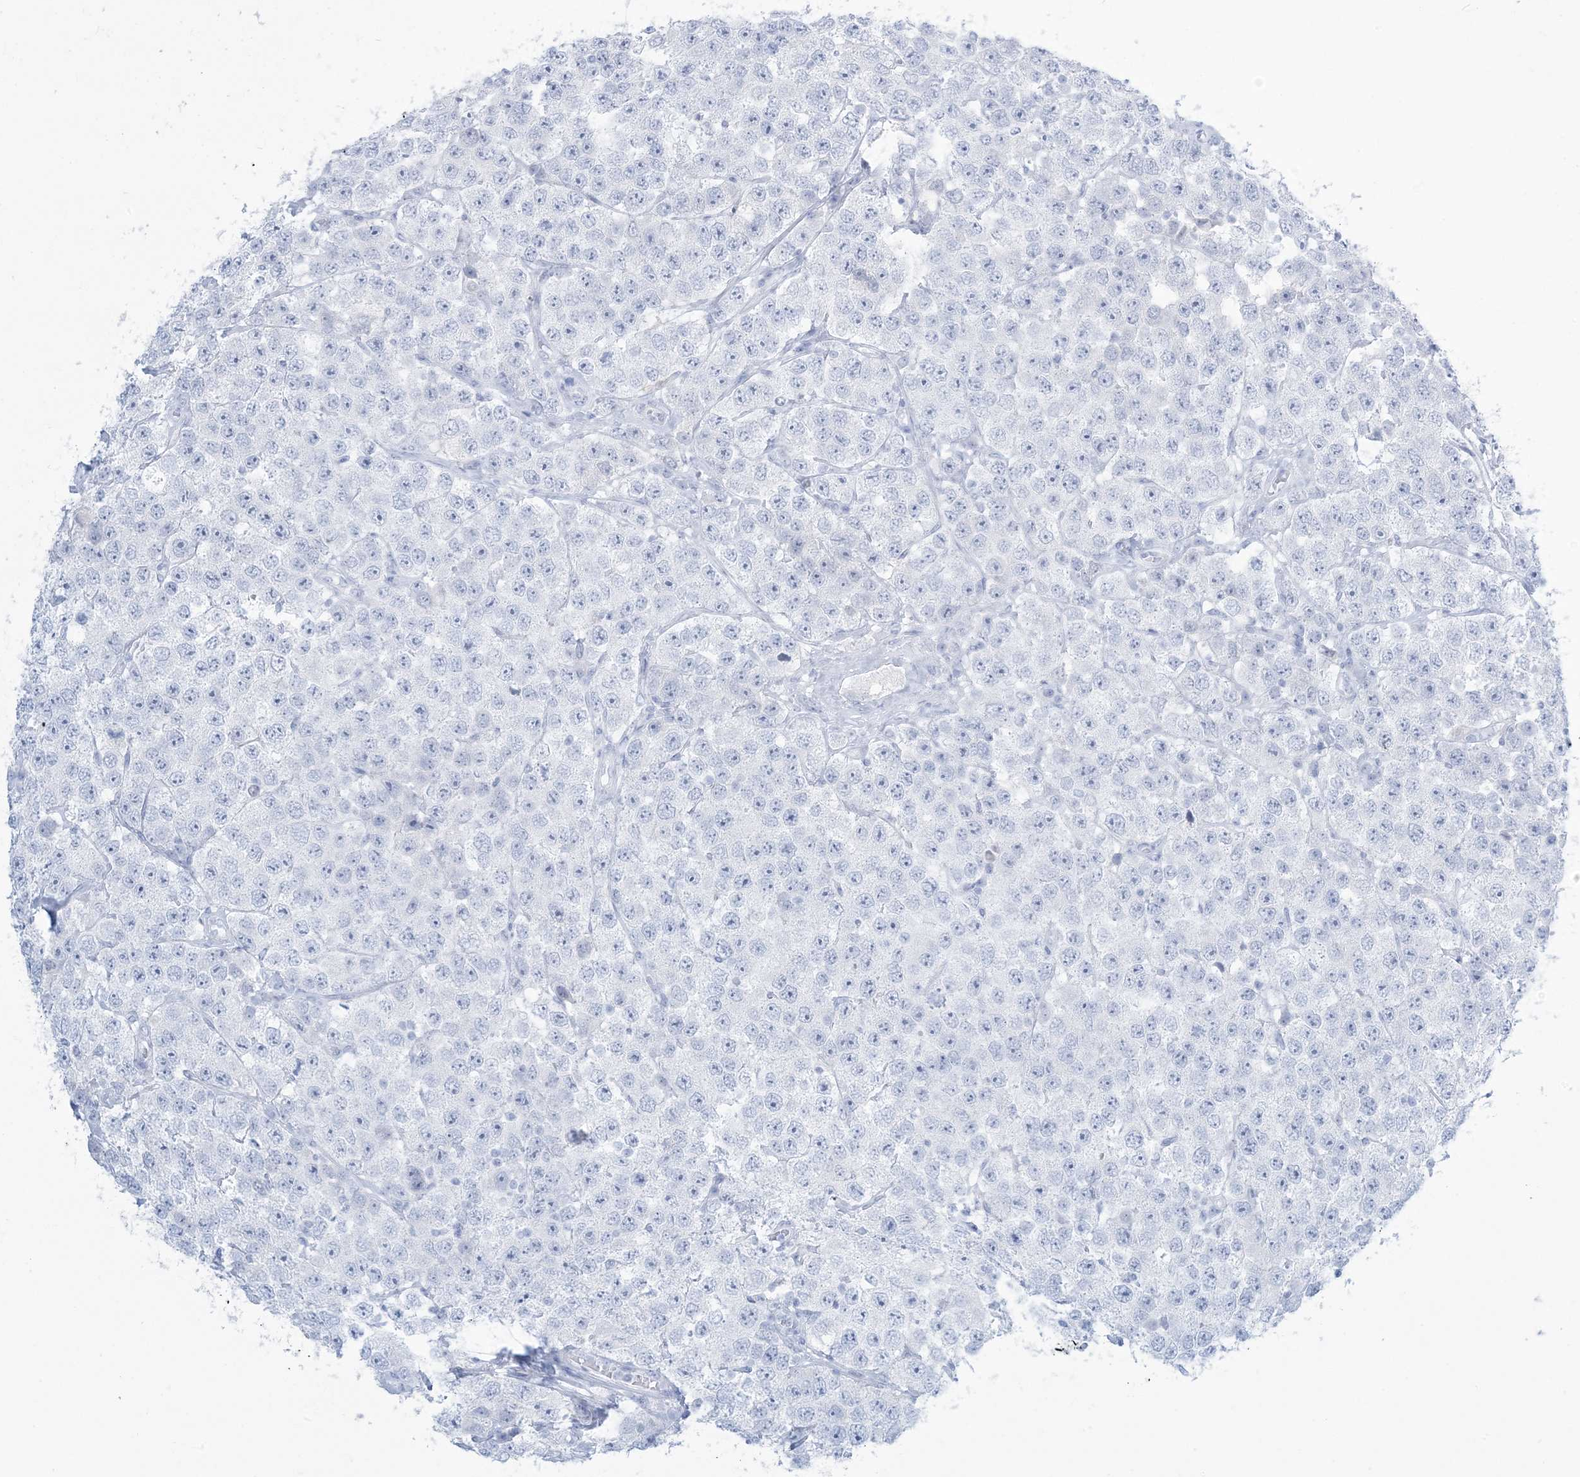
{"staining": {"intensity": "negative", "quantity": "none", "location": "none"}, "tissue": "testis cancer", "cell_type": "Tumor cells", "image_type": "cancer", "snomed": [{"axis": "morphology", "description": "Seminoma, NOS"}, {"axis": "topography", "description": "Testis"}], "caption": "The micrograph displays no staining of tumor cells in seminoma (testis).", "gene": "AGXT", "patient": {"sex": "male", "age": 28}}